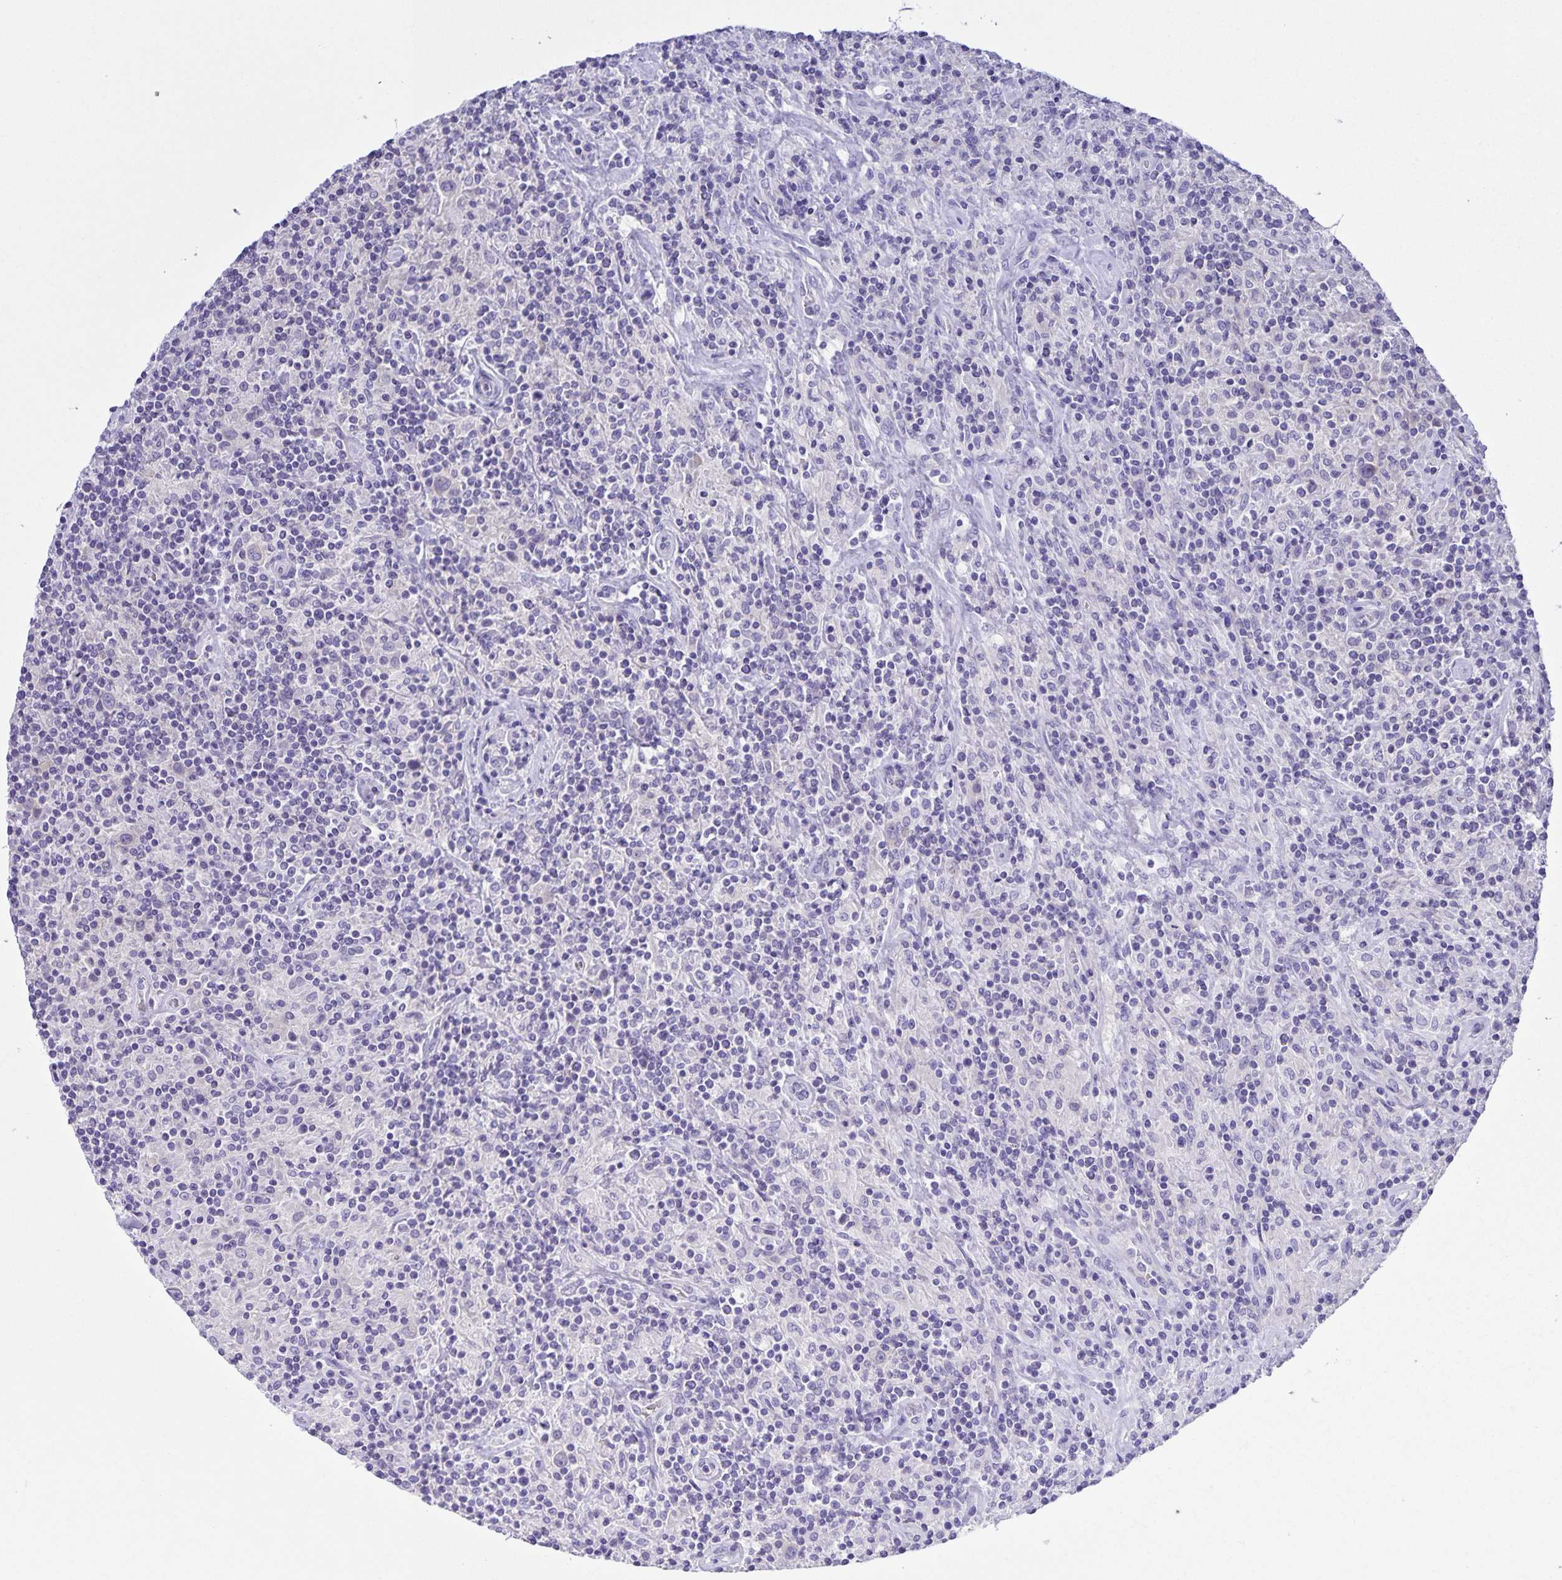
{"staining": {"intensity": "negative", "quantity": "none", "location": "none"}, "tissue": "lymphoma", "cell_type": "Tumor cells", "image_type": "cancer", "snomed": [{"axis": "morphology", "description": "Hodgkin's disease, NOS"}, {"axis": "topography", "description": "Lymph node"}], "caption": "IHC micrograph of neoplastic tissue: lymphoma stained with DAB displays no significant protein expression in tumor cells. (Stains: DAB (3,3'-diaminobenzidine) immunohistochemistry (IHC) with hematoxylin counter stain, Microscopy: brightfield microscopy at high magnification).", "gene": "CAPSL", "patient": {"sex": "male", "age": 70}}